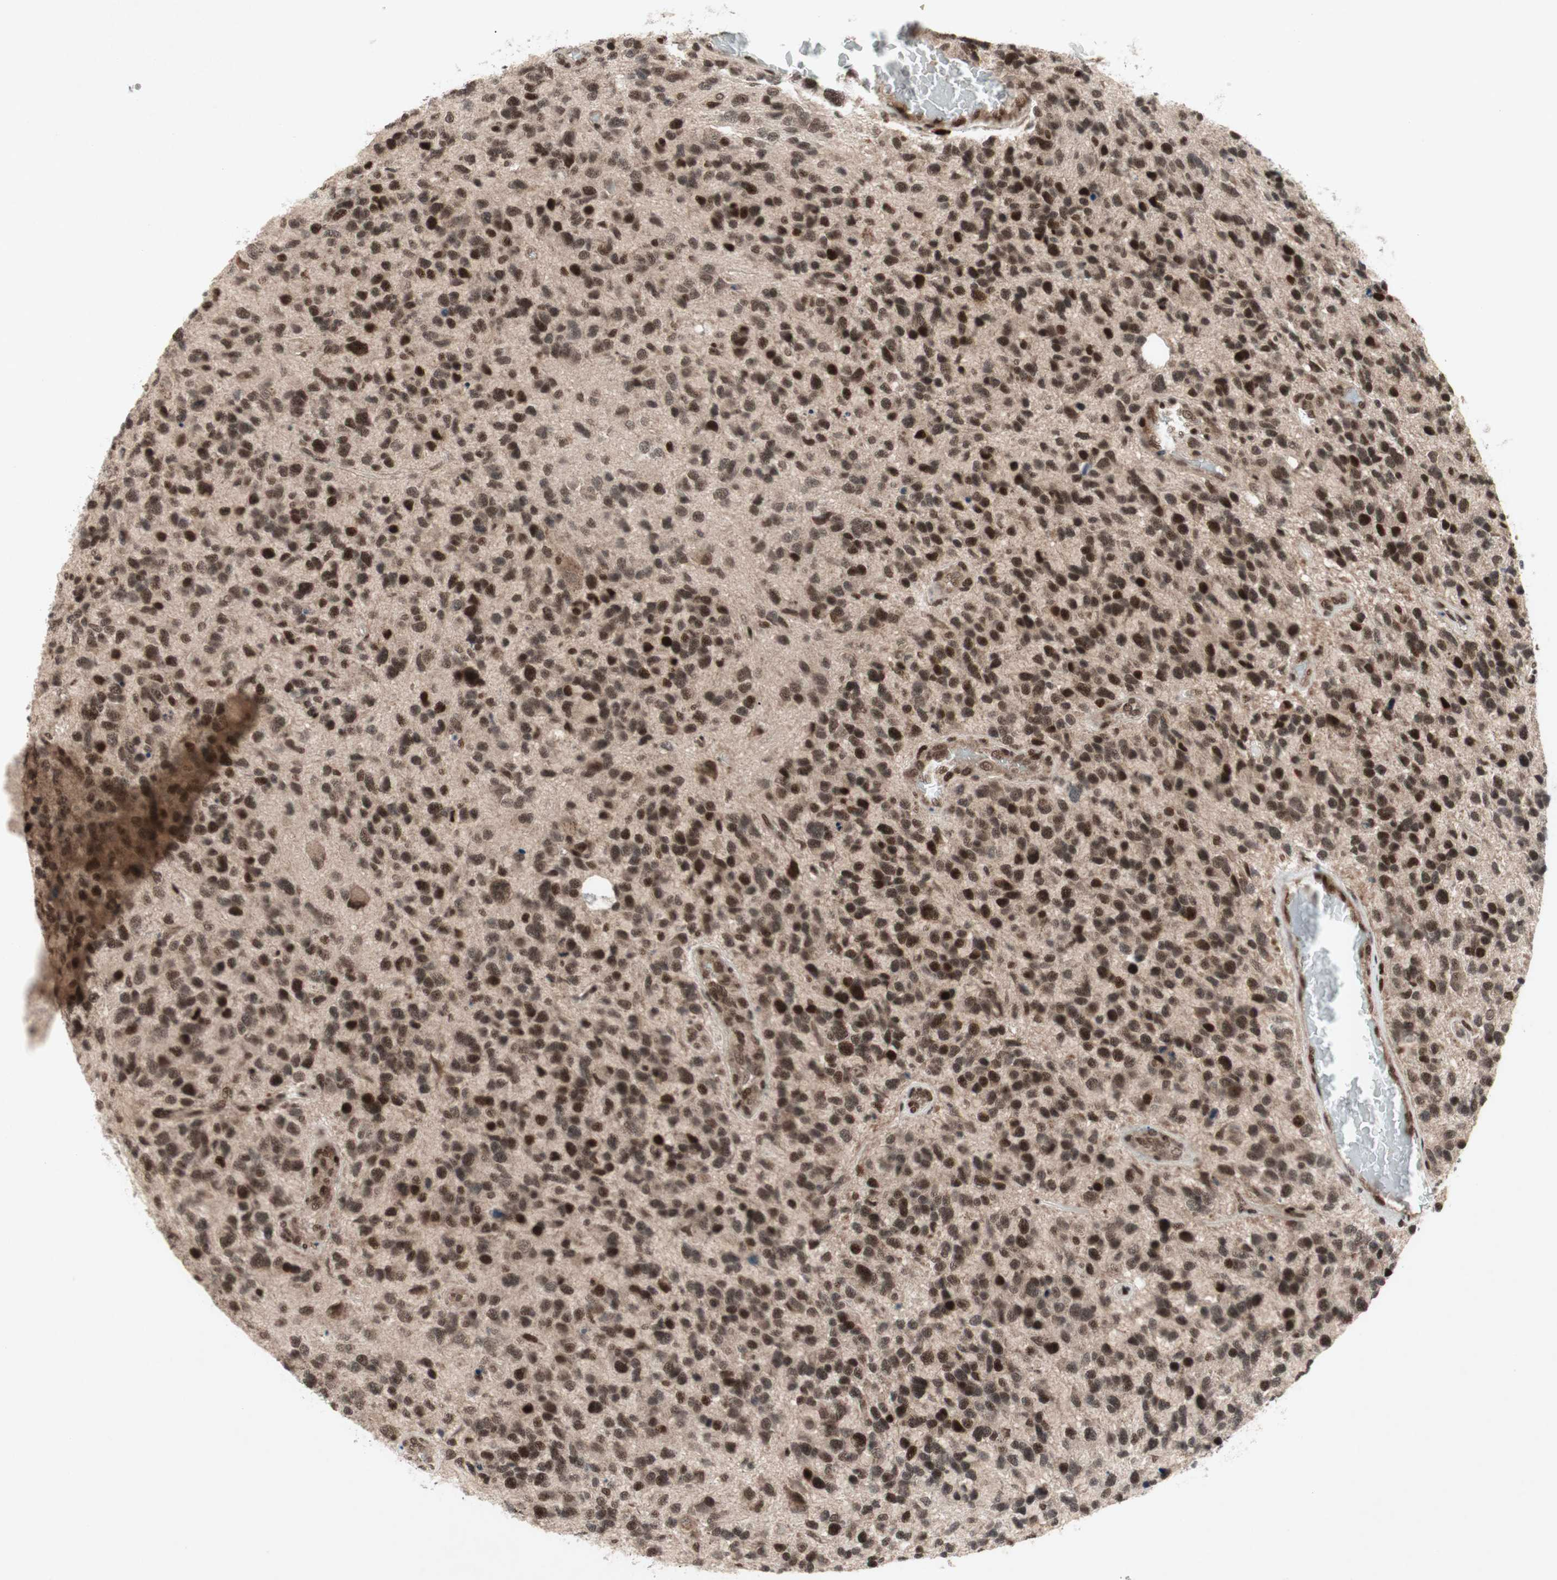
{"staining": {"intensity": "strong", "quantity": ">75%", "location": "nuclear"}, "tissue": "glioma", "cell_type": "Tumor cells", "image_type": "cancer", "snomed": [{"axis": "morphology", "description": "Glioma, malignant, High grade"}, {"axis": "topography", "description": "Brain"}], "caption": "A high amount of strong nuclear staining is appreciated in approximately >75% of tumor cells in glioma tissue.", "gene": "TCF12", "patient": {"sex": "female", "age": 58}}